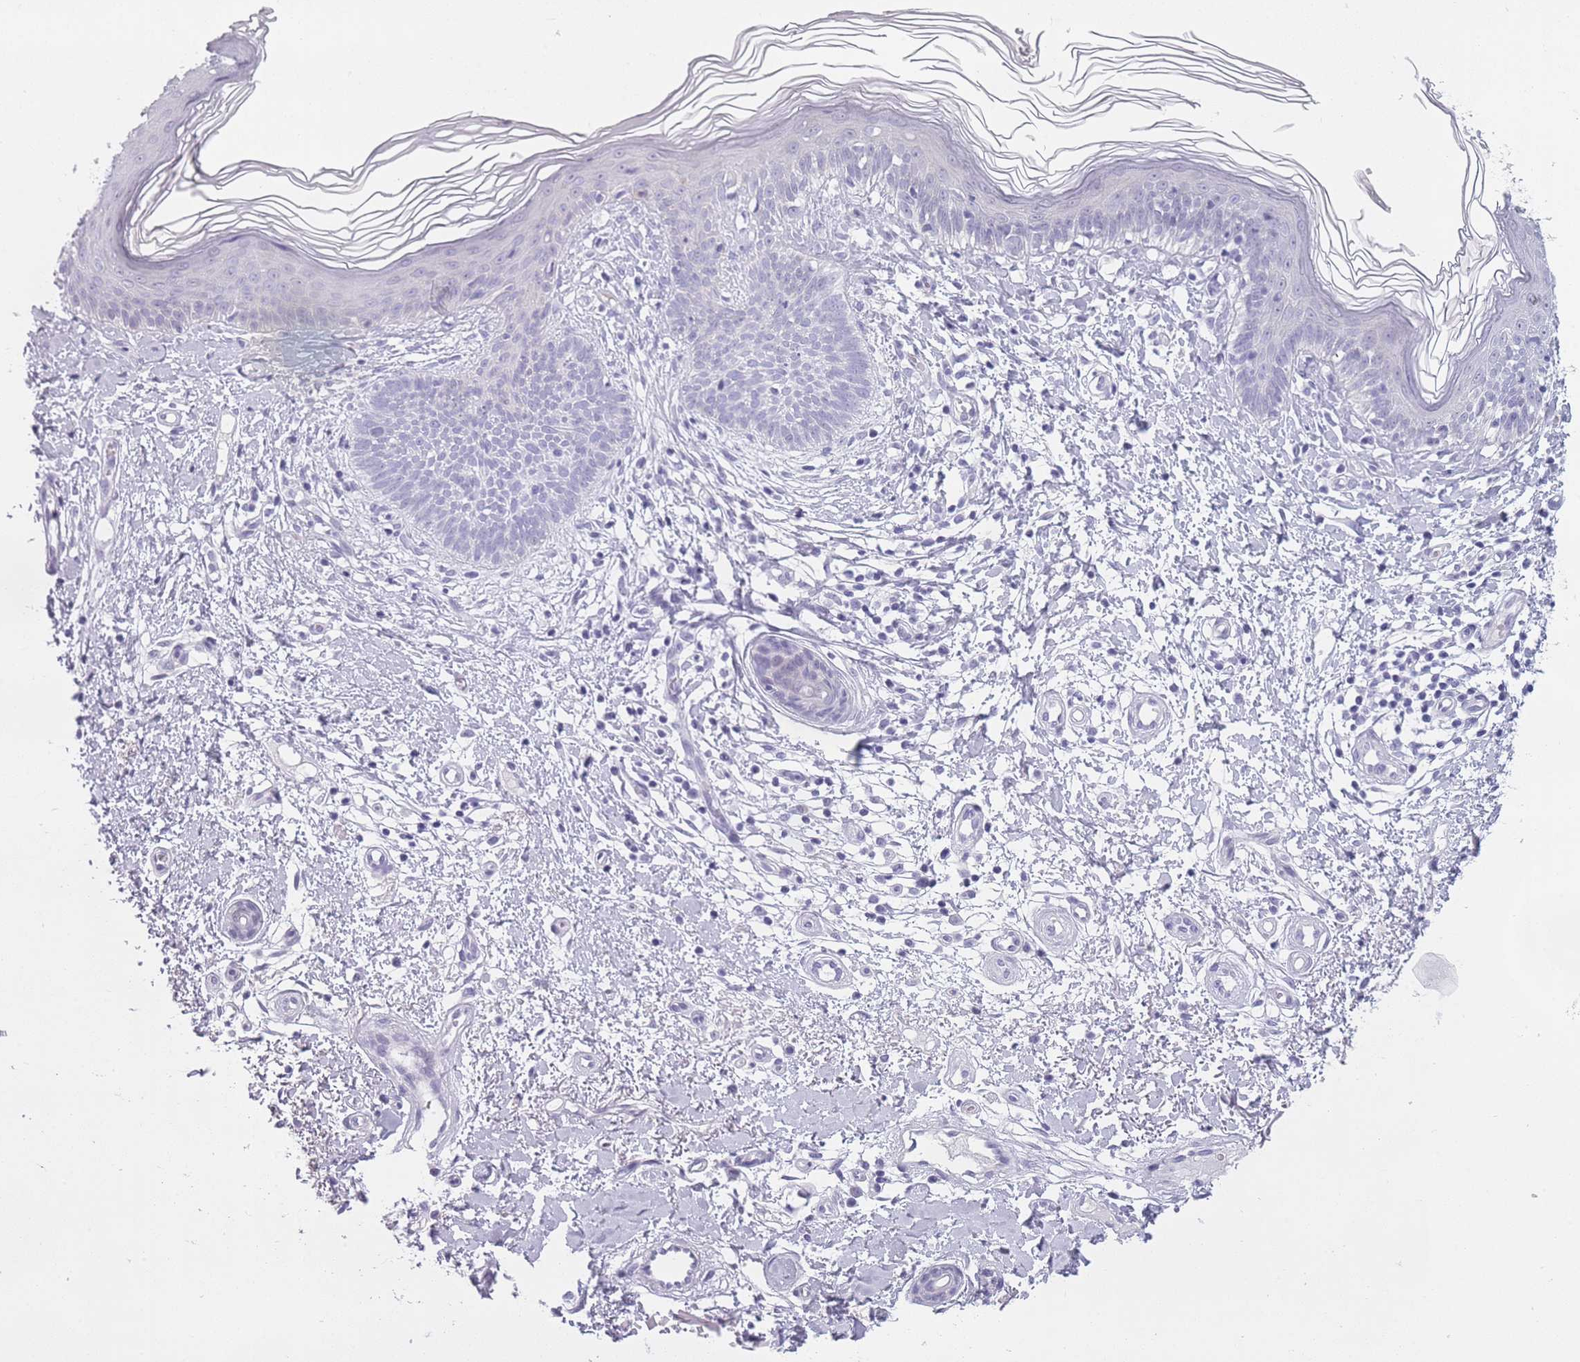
{"staining": {"intensity": "negative", "quantity": "none", "location": "none"}, "tissue": "skin cancer", "cell_type": "Tumor cells", "image_type": "cancer", "snomed": [{"axis": "morphology", "description": "Basal cell carcinoma"}, {"axis": "topography", "description": "Skin"}], "caption": "Skin basal cell carcinoma was stained to show a protein in brown. There is no significant staining in tumor cells.", "gene": "GOLGA6D", "patient": {"sex": "male", "age": 78}}